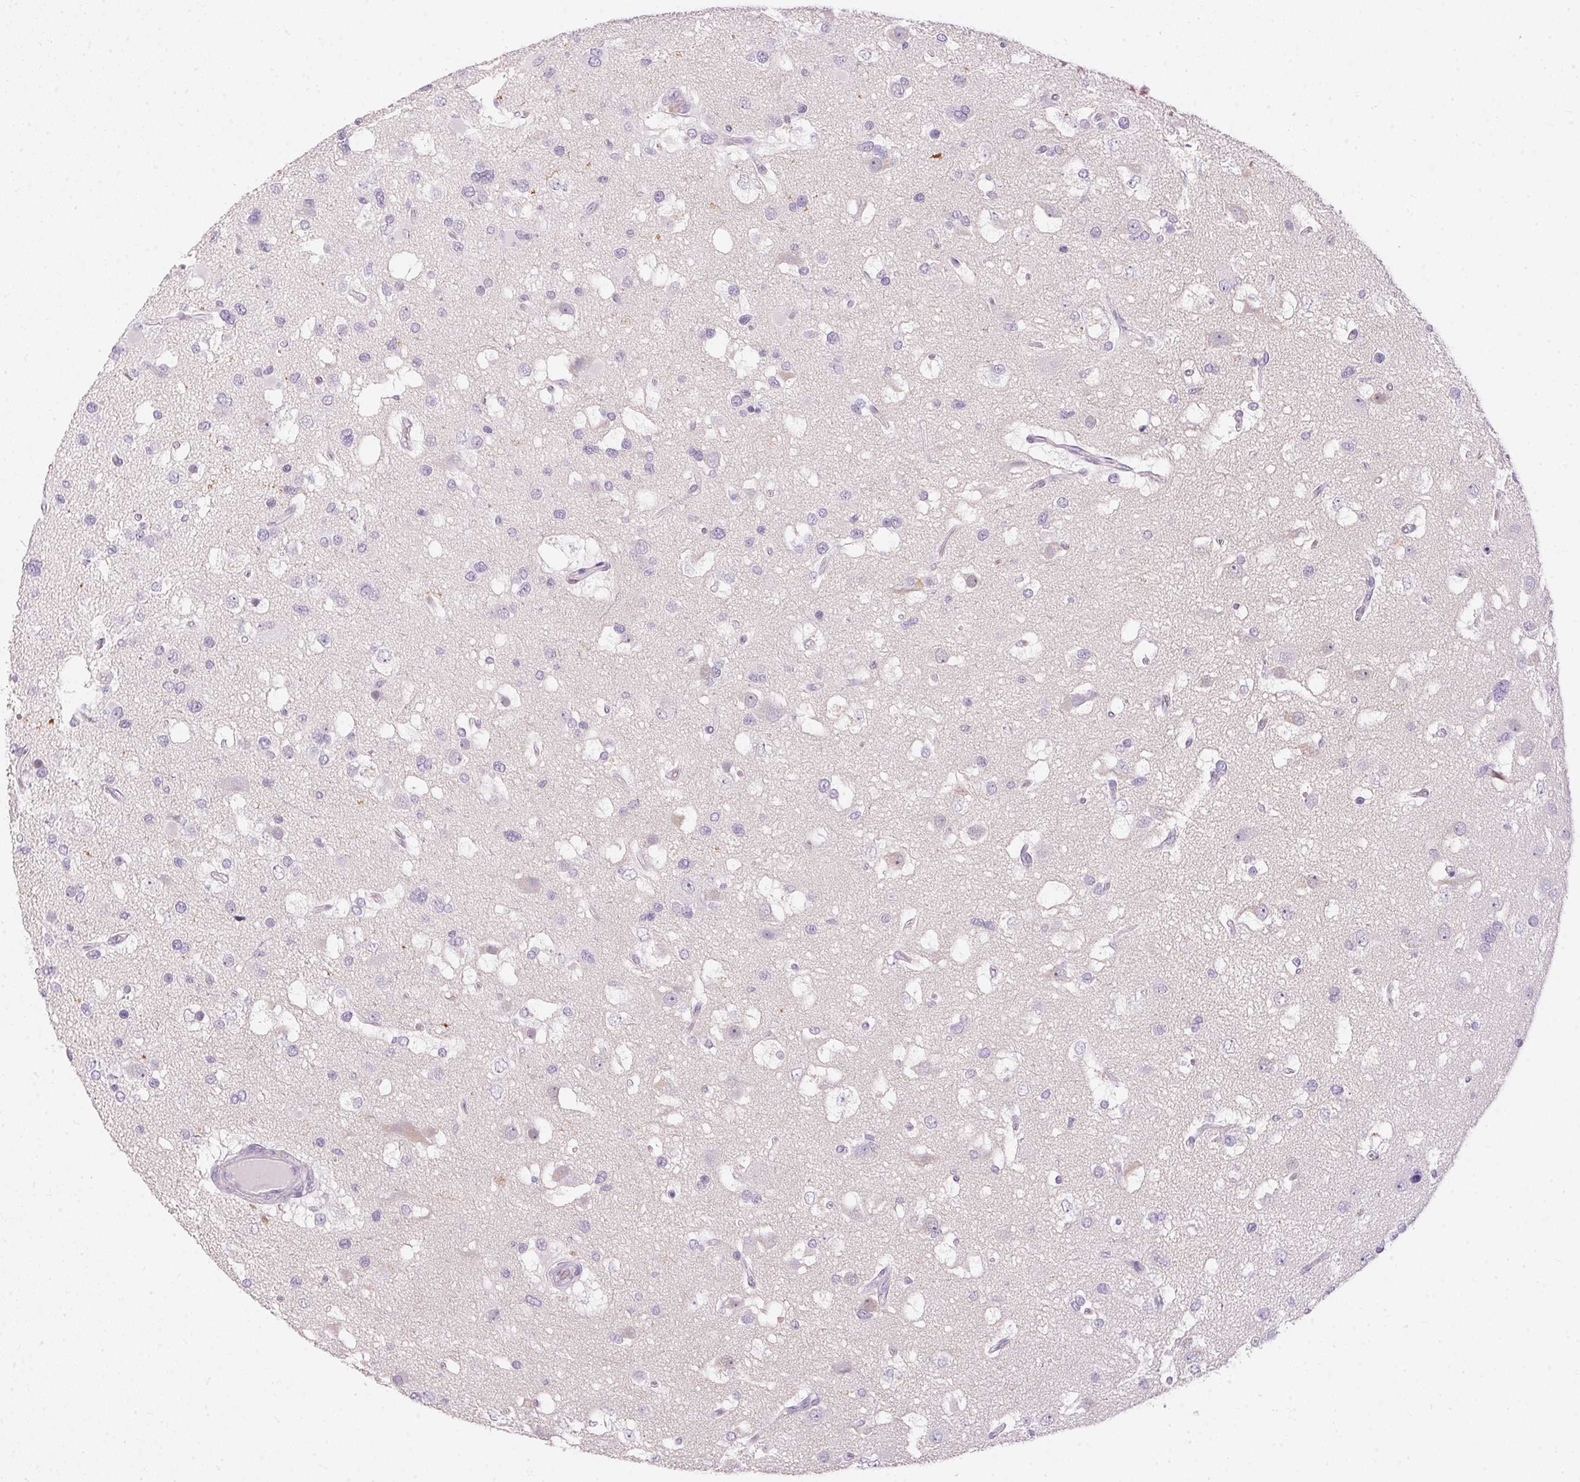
{"staining": {"intensity": "negative", "quantity": "none", "location": "none"}, "tissue": "glioma", "cell_type": "Tumor cells", "image_type": "cancer", "snomed": [{"axis": "morphology", "description": "Glioma, malignant, High grade"}, {"axis": "topography", "description": "Brain"}], "caption": "Immunohistochemistry histopathology image of glioma stained for a protein (brown), which demonstrates no expression in tumor cells.", "gene": "GBP6", "patient": {"sex": "male", "age": 53}}